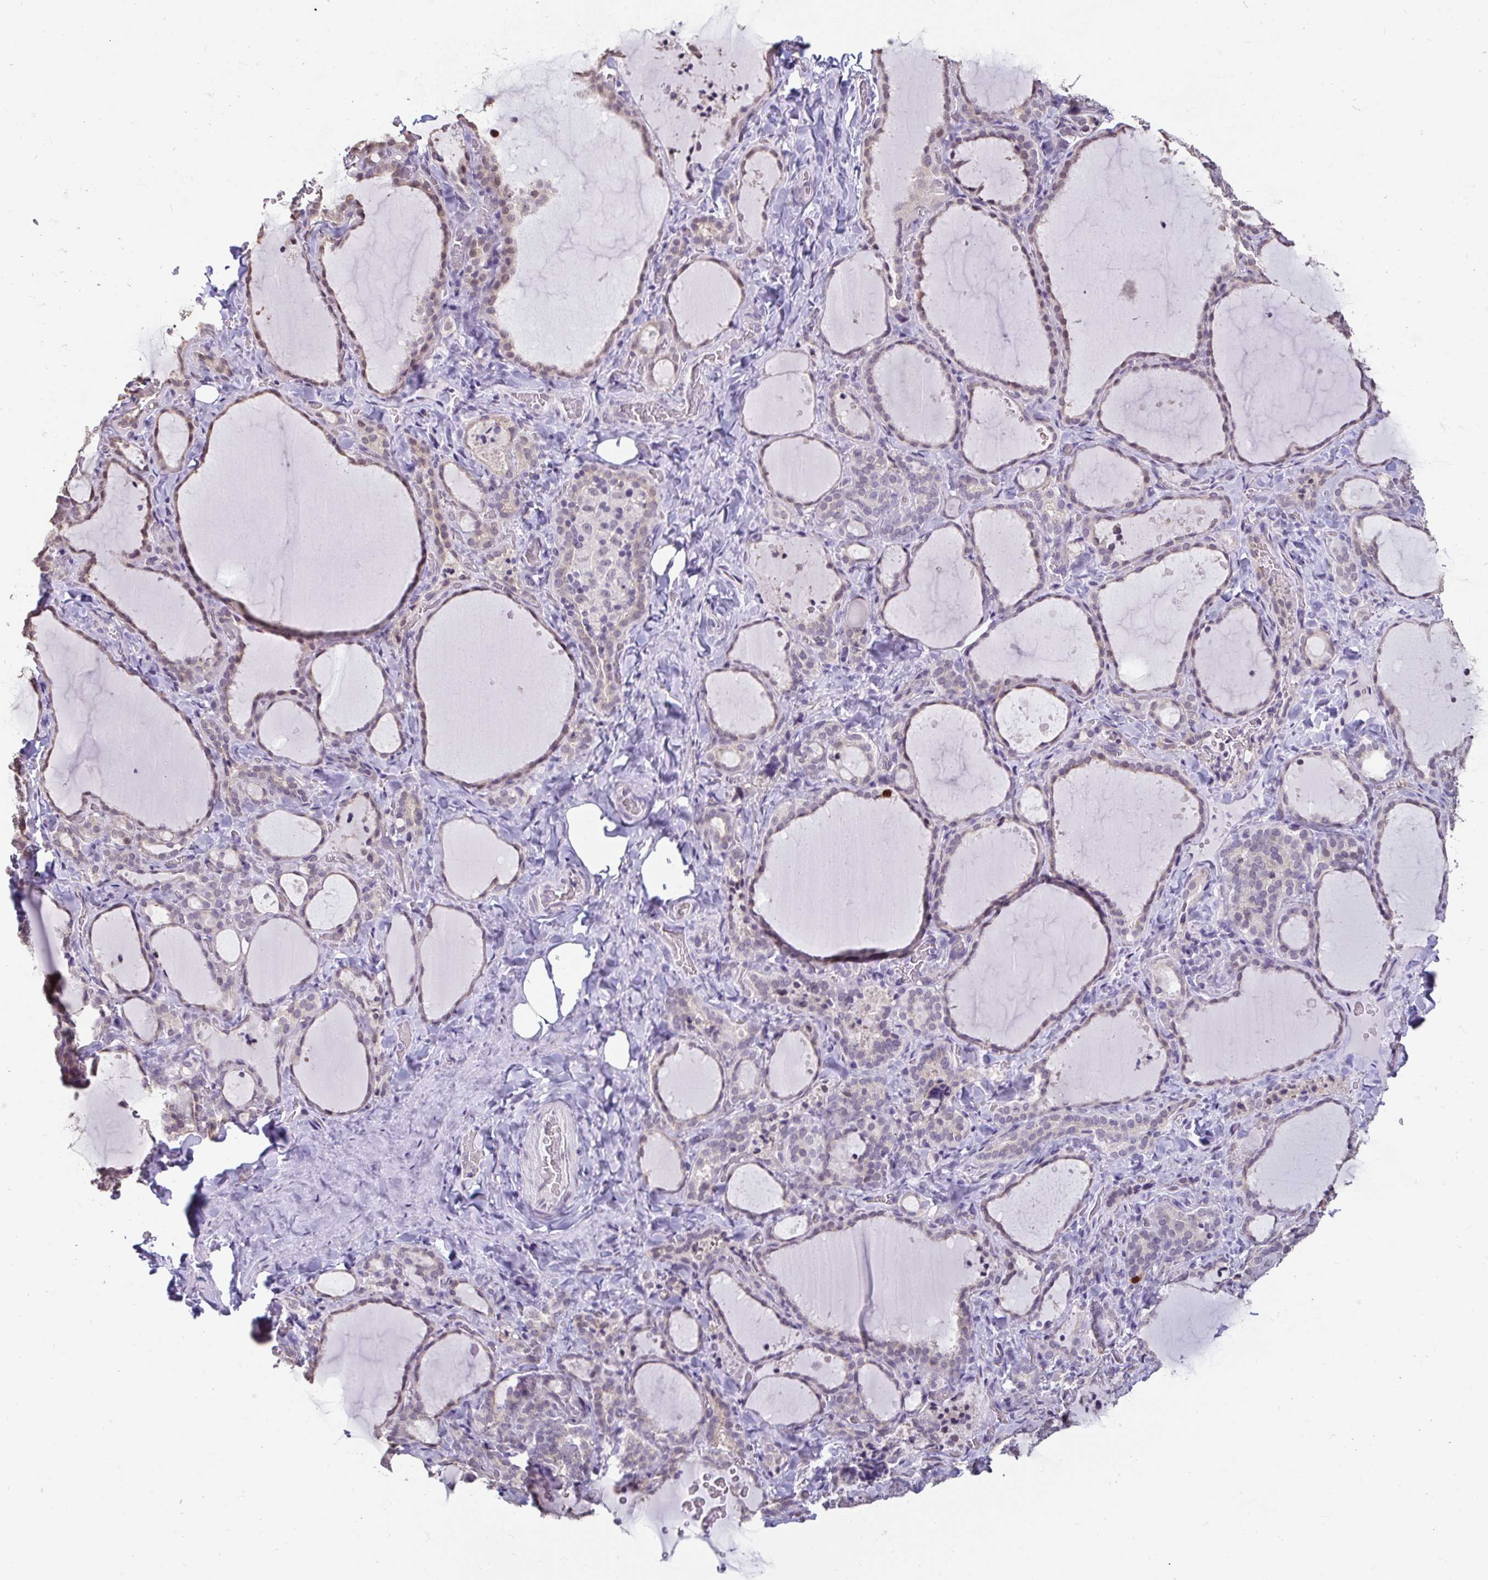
{"staining": {"intensity": "weak", "quantity": "25%-75%", "location": "nuclear"}, "tissue": "thyroid gland", "cell_type": "Glandular cells", "image_type": "normal", "snomed": [{"axis": "morphology", "description": "Normal tissue, NOS"}, {"axis": "topography", "description": "Thyroid gland"}], "caption": "This micrograph shows IHC staining of normal human thyroid gland, with low weak nuclear staining in approximately 25%-75% of glandular cells.", "gene": "ANLN", "patient": {"sex": "female", "age": 22}}